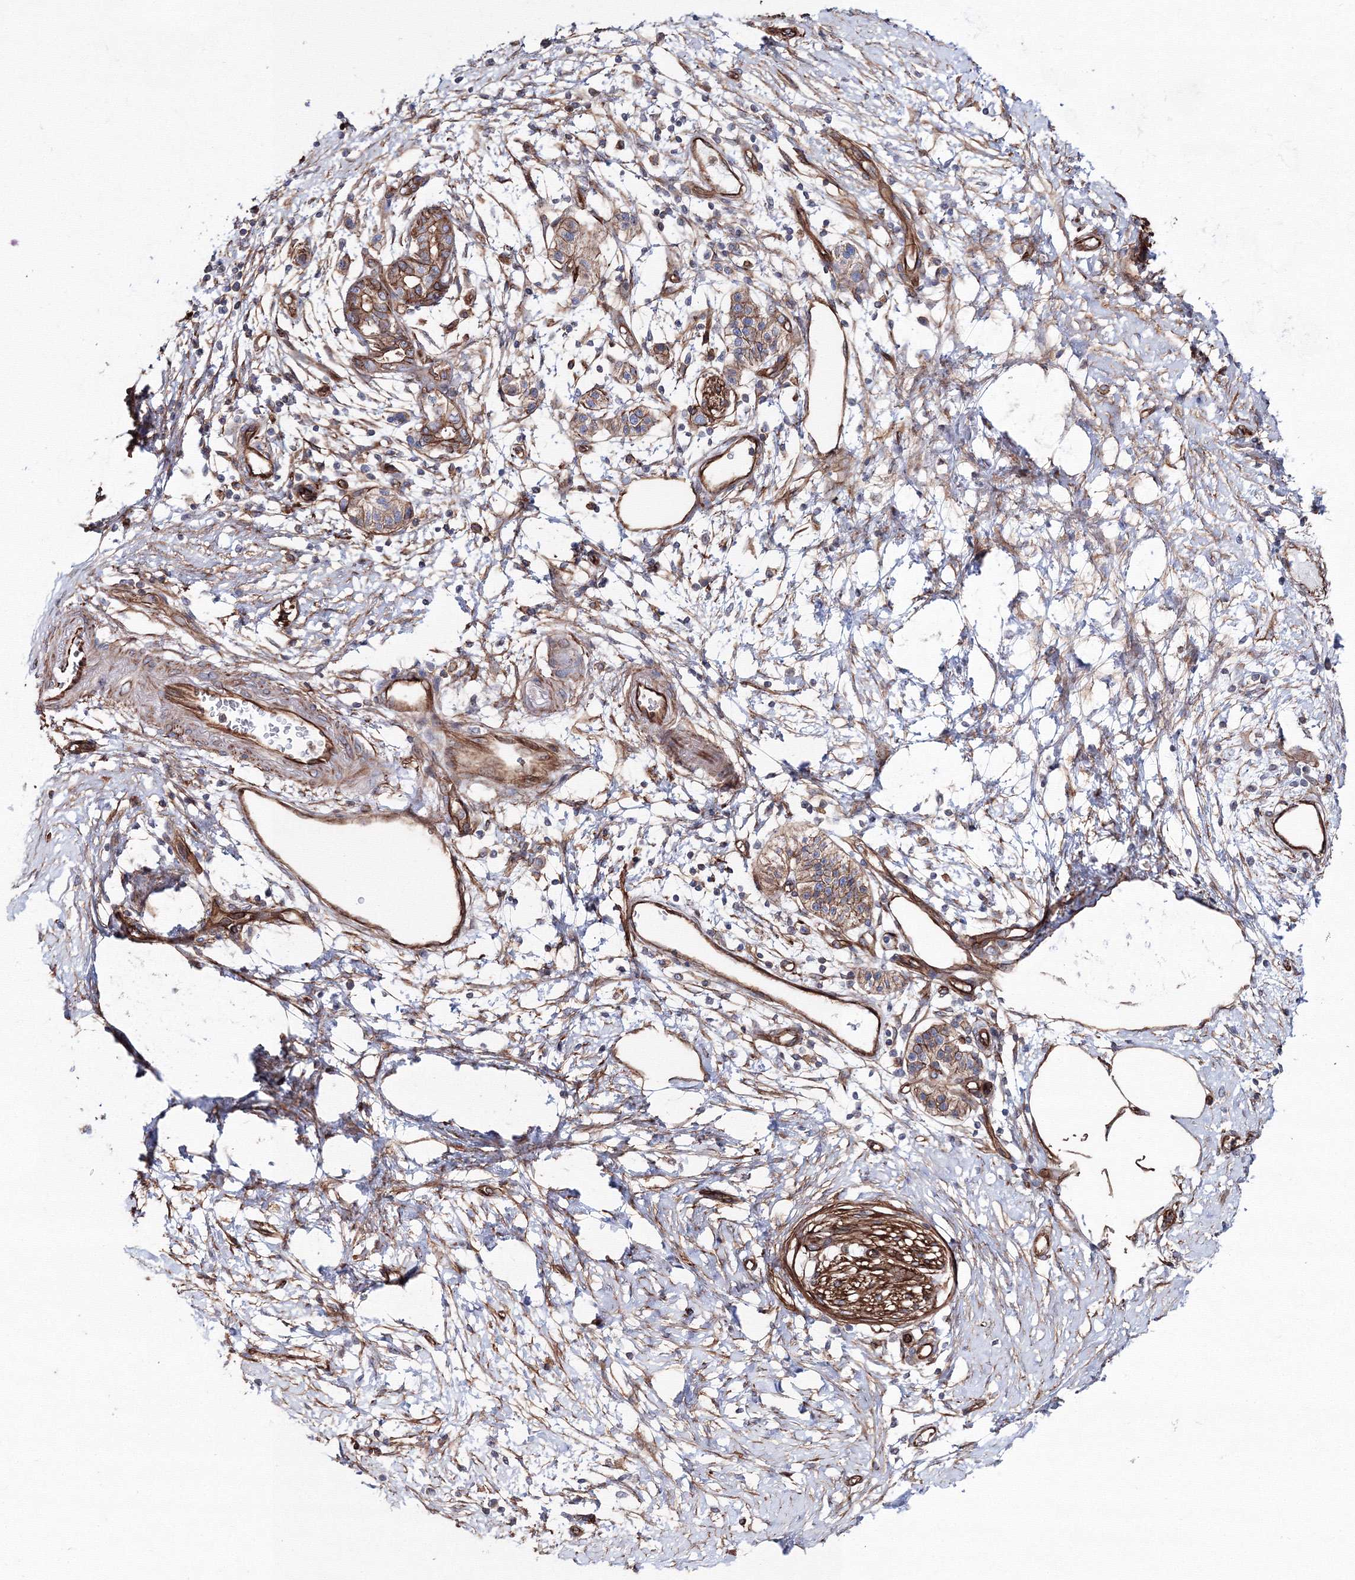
{"staining": {"intensity": "moderate", "quantity": ">75%", "location": "cytoplasmic/membranous"}, "tissue": "pancreatic cancer", "cell_type": "Tumor cells", "image_type": "cancer", "snomed": [{"axis": "morphology", "description": "Adenocarcinoma, NOS"}, {"axis": "topography", "description": "Pancreas"}], "caption": "Immunohistochemical staining of pancreatic adenocarcinoma displays moderate cytoplasmic/membranous protein positivity in about >75% of tumor cells.", "gene": "ANKRD37", "patient": {"sex": "male", "age": 50}}